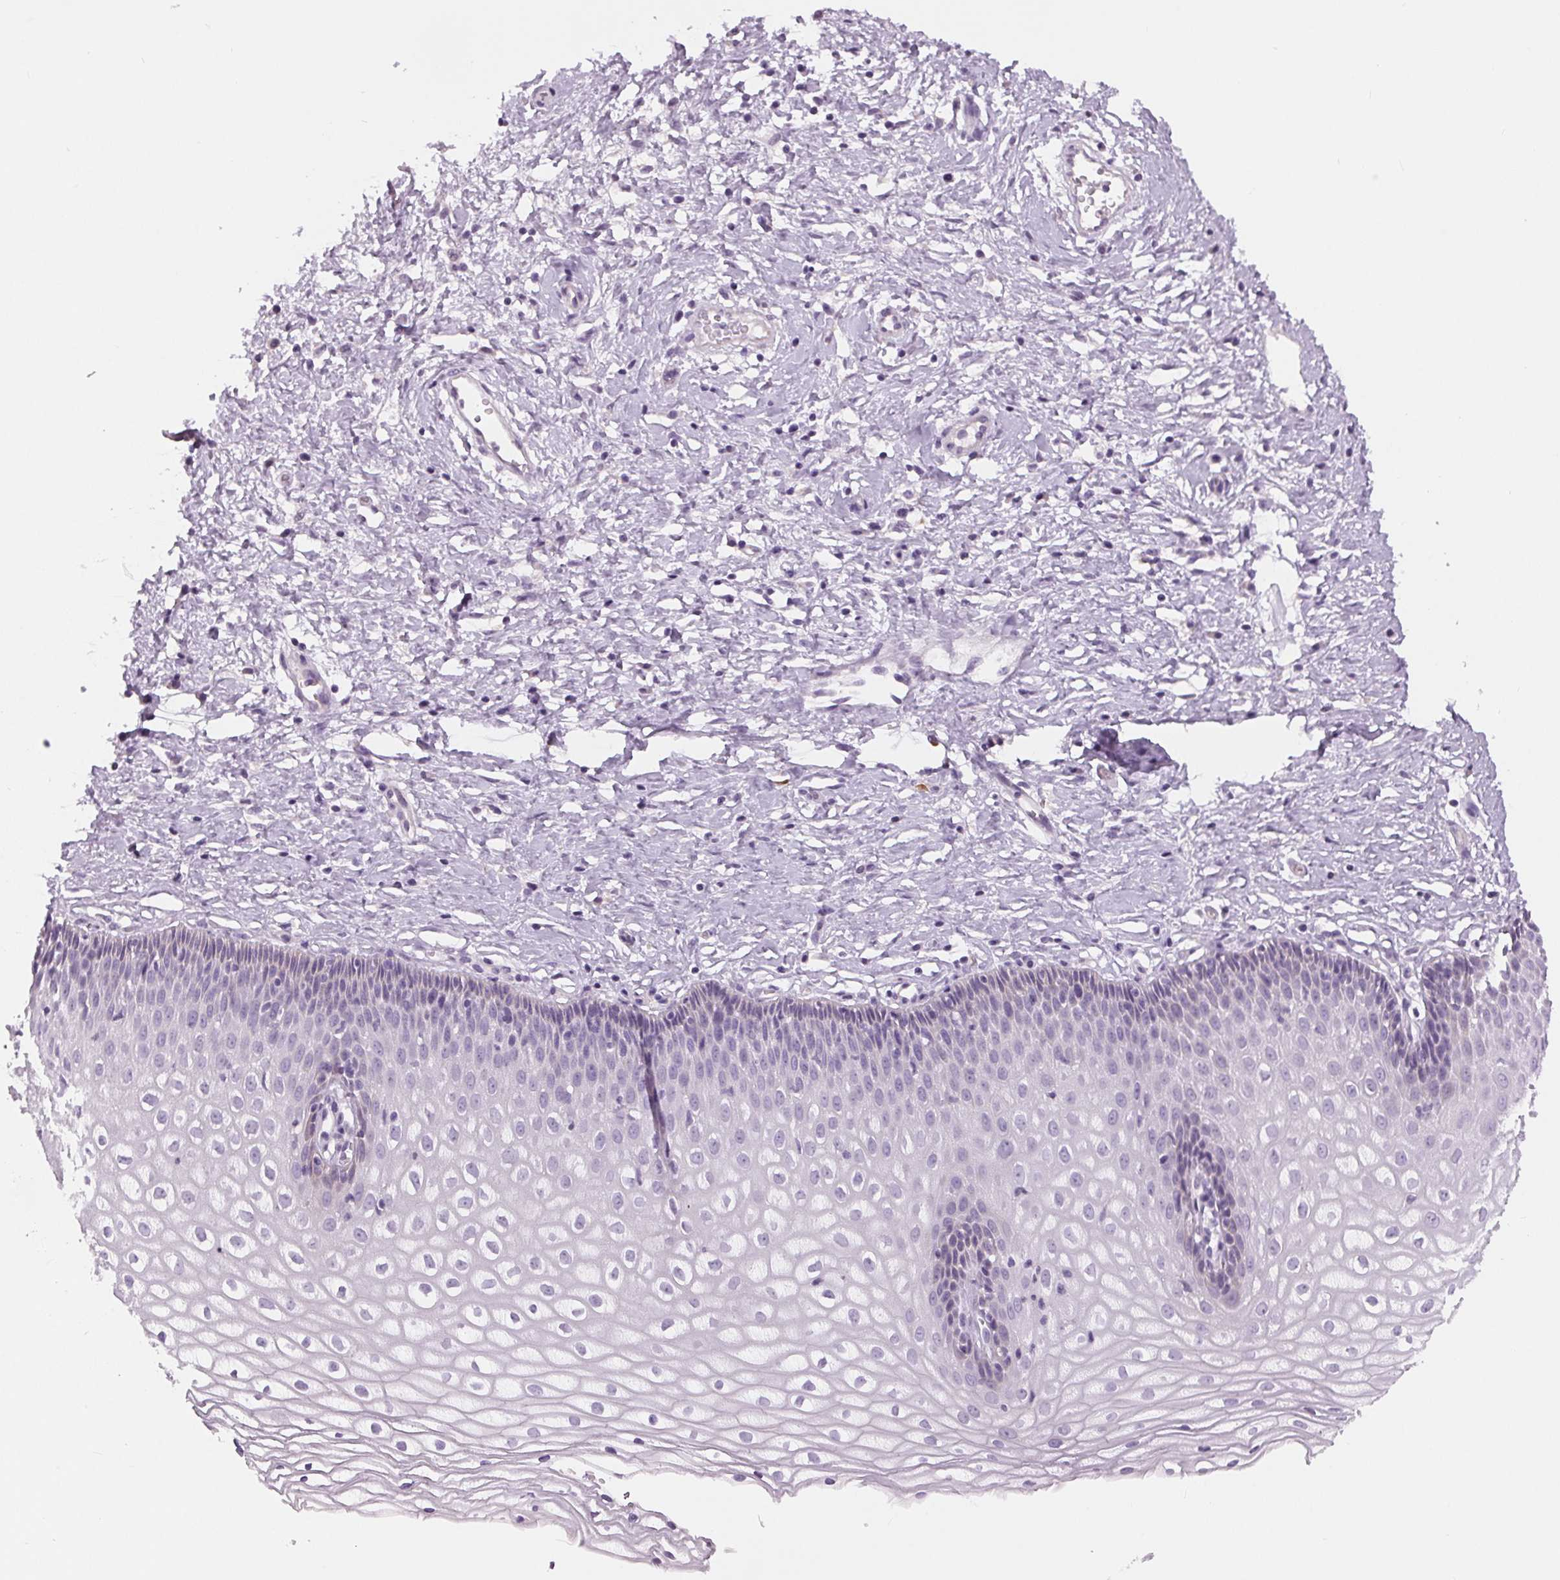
{"staining": {"intensity": "moderate", "quantity": "25%-75%", "location": "cytoplasmic/membranous"}, "tissue": "cervix", "cell_type": "Glandular cells", "image_type": "normal", "snomed": [{"axis": "morphology", "description": "Normal tissue, NOS"}, {"axis": "topography", "description": "Cervix"}], "caption": "Approximately 25%-75% of glandular cells in benign human cervix show moderate cytoplasmic/membranous protein staining as visualized by brown immunohistochemical staining.", "gene": "MISP", "patient": {"sex": "female", "age": 36}}